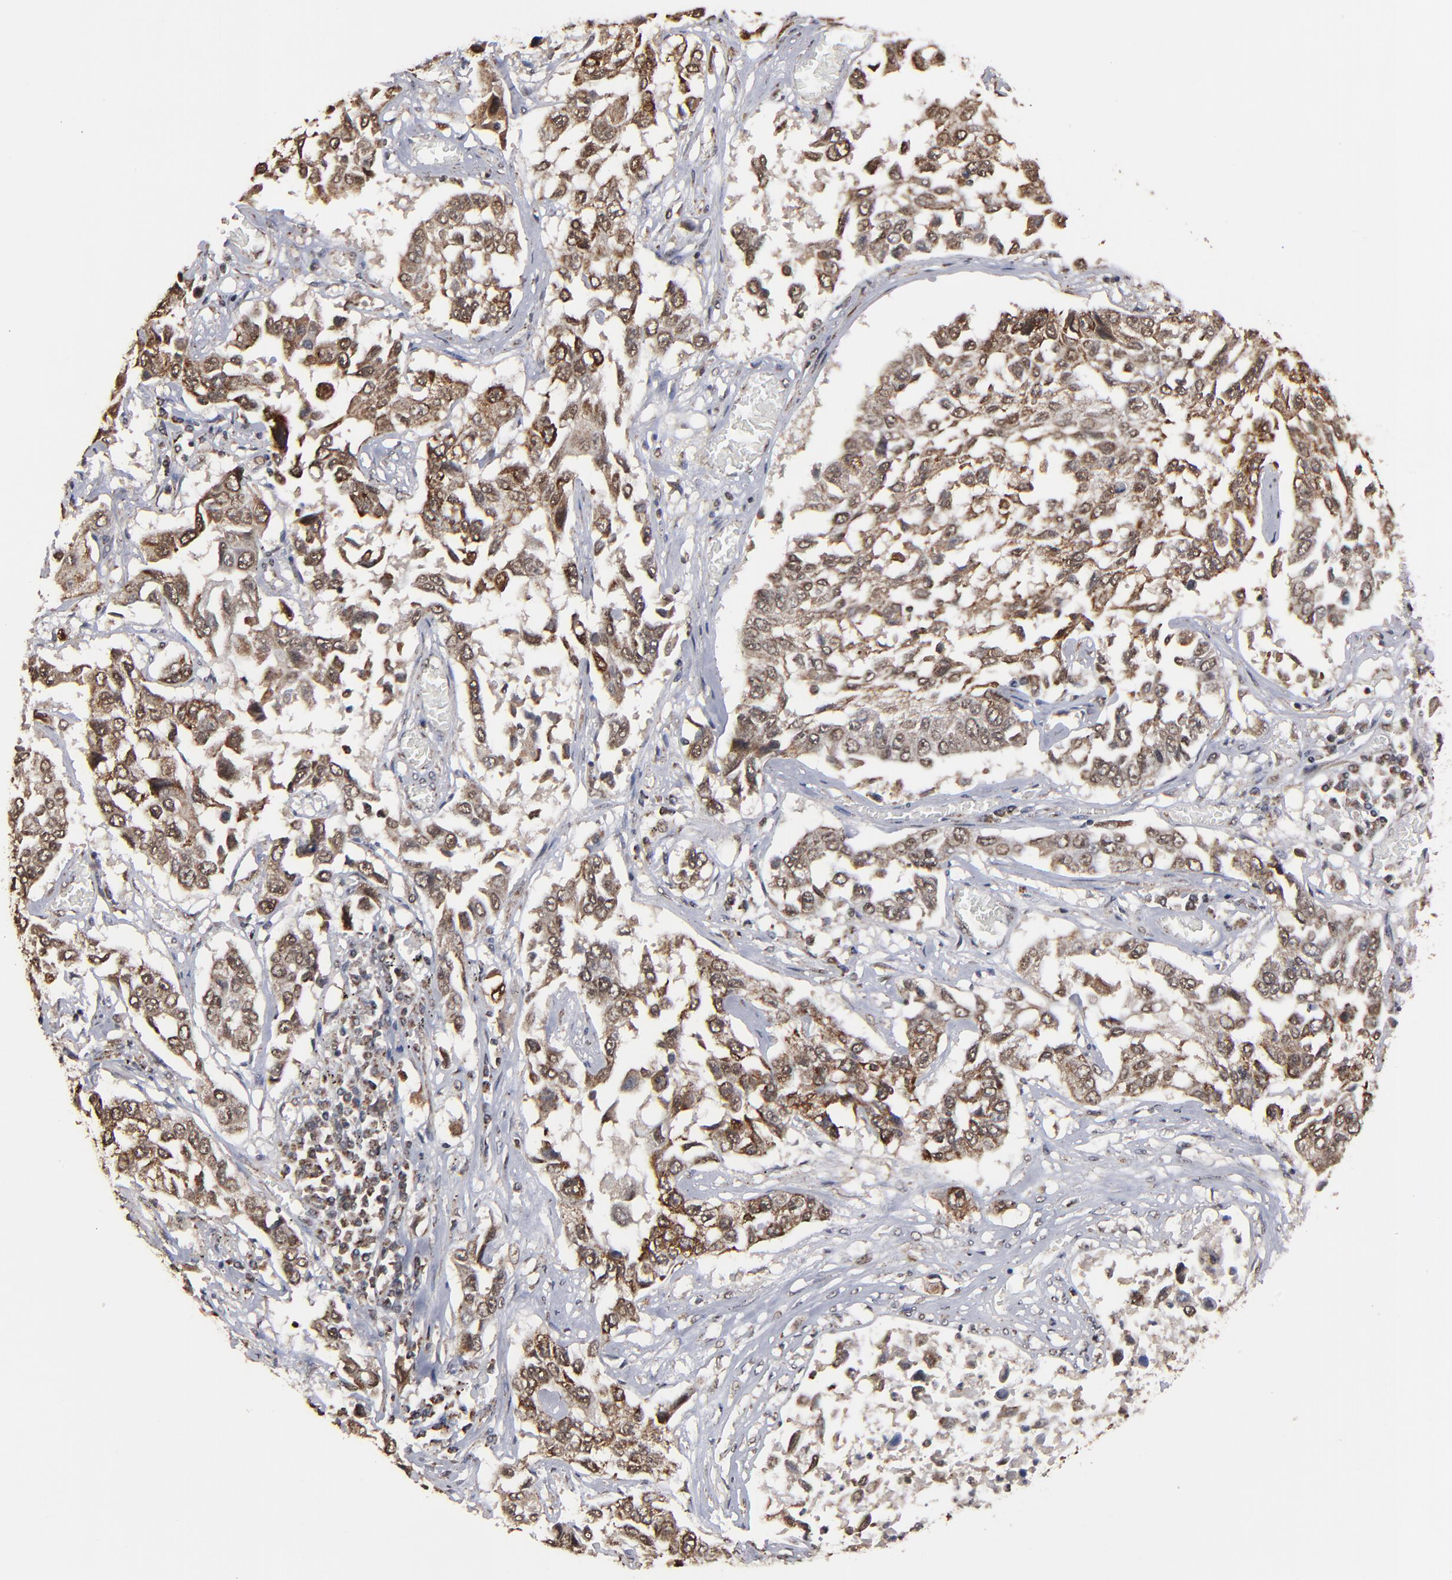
{"staining": {"intensity": "moderate", "quantity": ">75%", "location": "cytoplasmic/membranous,nuclear"}, "tissue": "lung cancer", "cell_type": "Tumor cells", "image_type": "cancer", "snomed": [{"axis": "morphology", "description": "Squamous cell carcinoma, NOS"}, {"axis": "topography", "description": "Lung"}], "caption": "There is medium levels of moderate cytoplasmic/membranous and nuclear staining in tumor cells of lung cancer (squamous cell carcinoma), as demonstrated by immunohistochemical staining (brown color).", "gene": "BNIP3", "patient": {"sex": "male", "age": 71}}